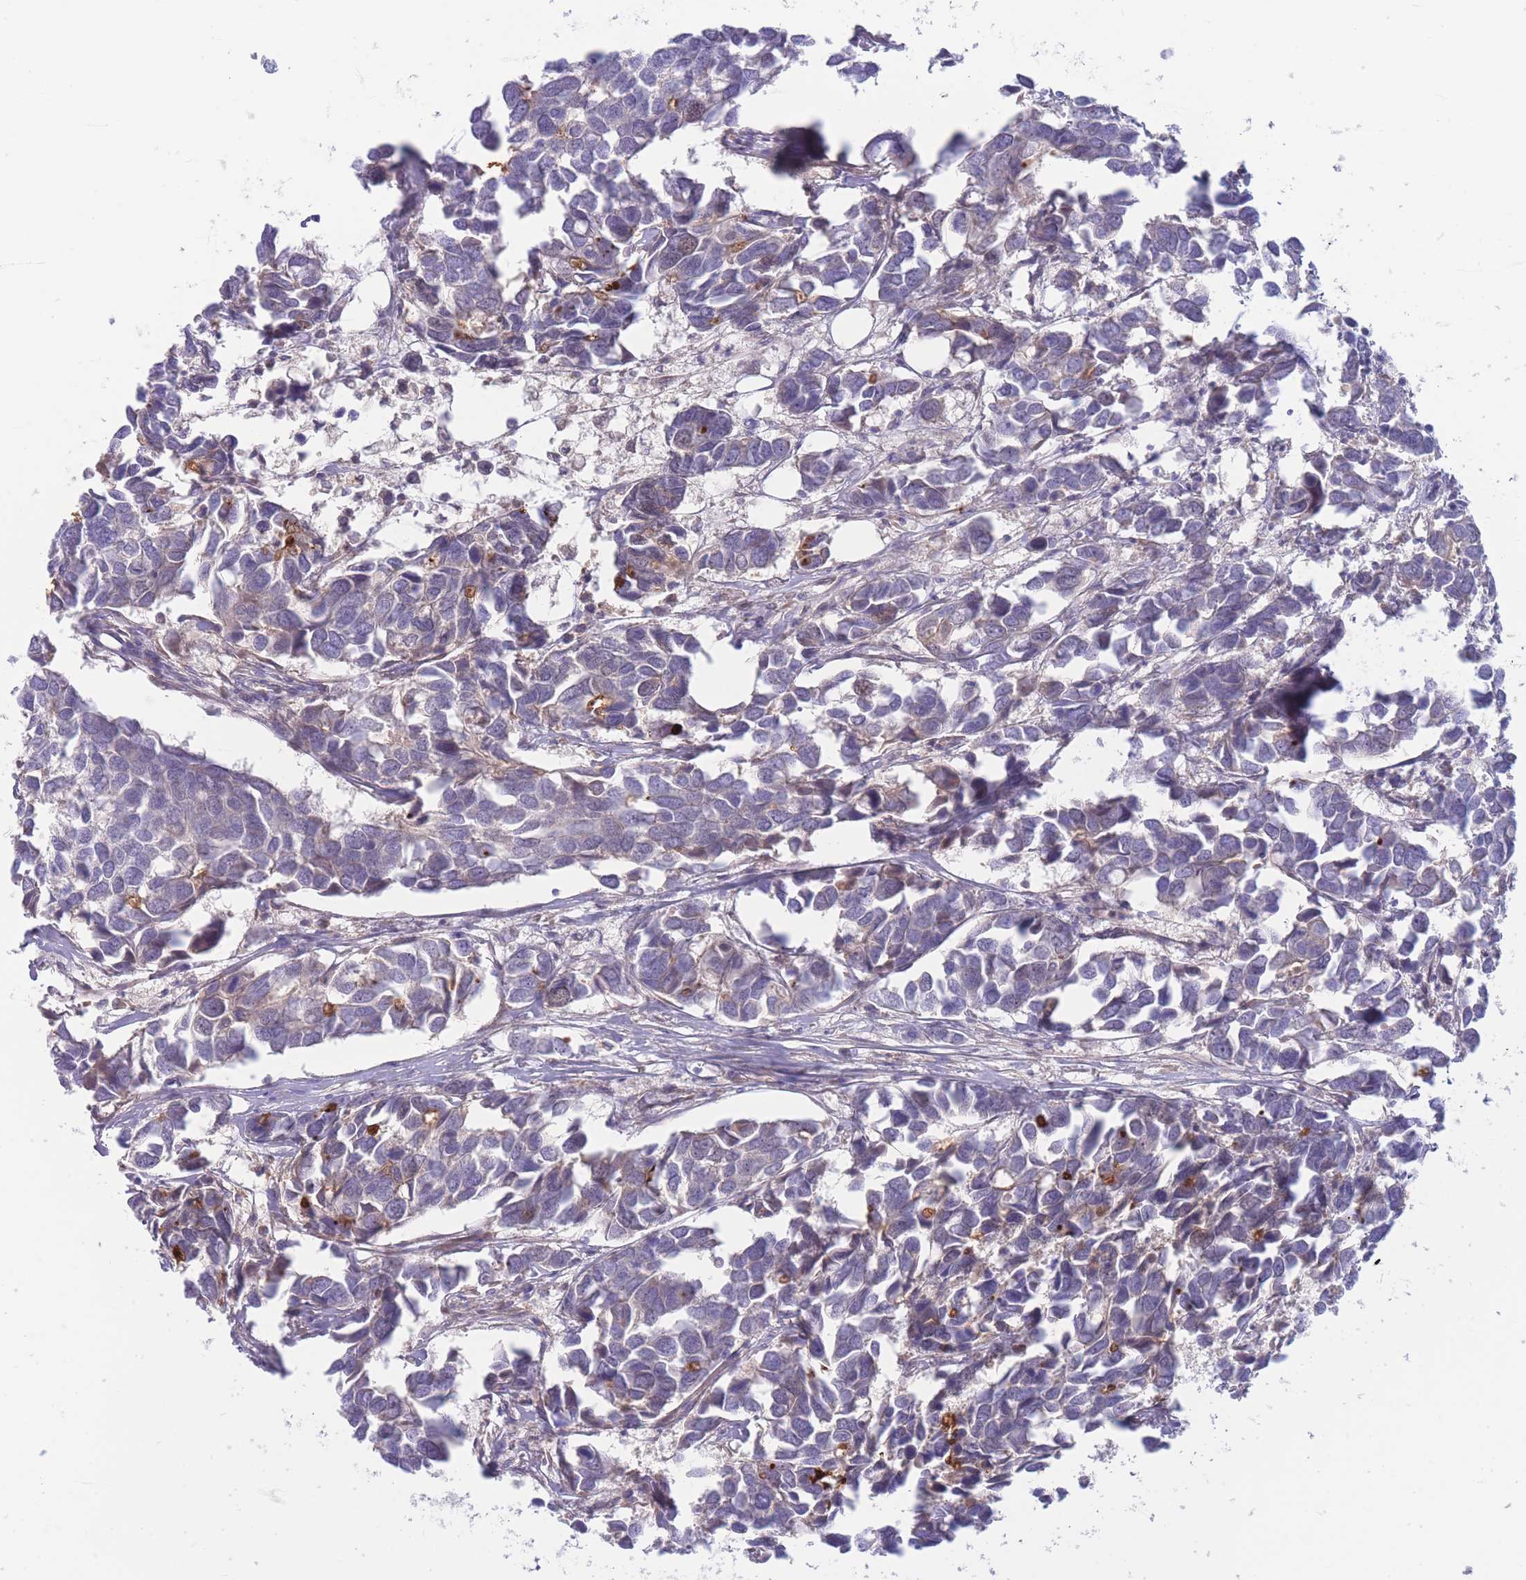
{"staining": {"intensity": "strong", "quantity": "<25%", "location": "cytoplasmic/membranous"}, "tissue": "breast cancer", "cell_type": "Tumor cells", "image_type": "cancer", "snomed": [{"axis": "morphology", "description": "Duct carcinoma"}, {"axis": "topography", "description": "Breast"}], "caption": "A high-resolution image shows immunohistochemistry (IHC) staining of intraductal carcinoma (breast), which shows strong cytoplasmic/membranous staining in approximately <25% of tumor cells.", "gene": "APOL4", "patient": {"sex": "female", "age": 83}}